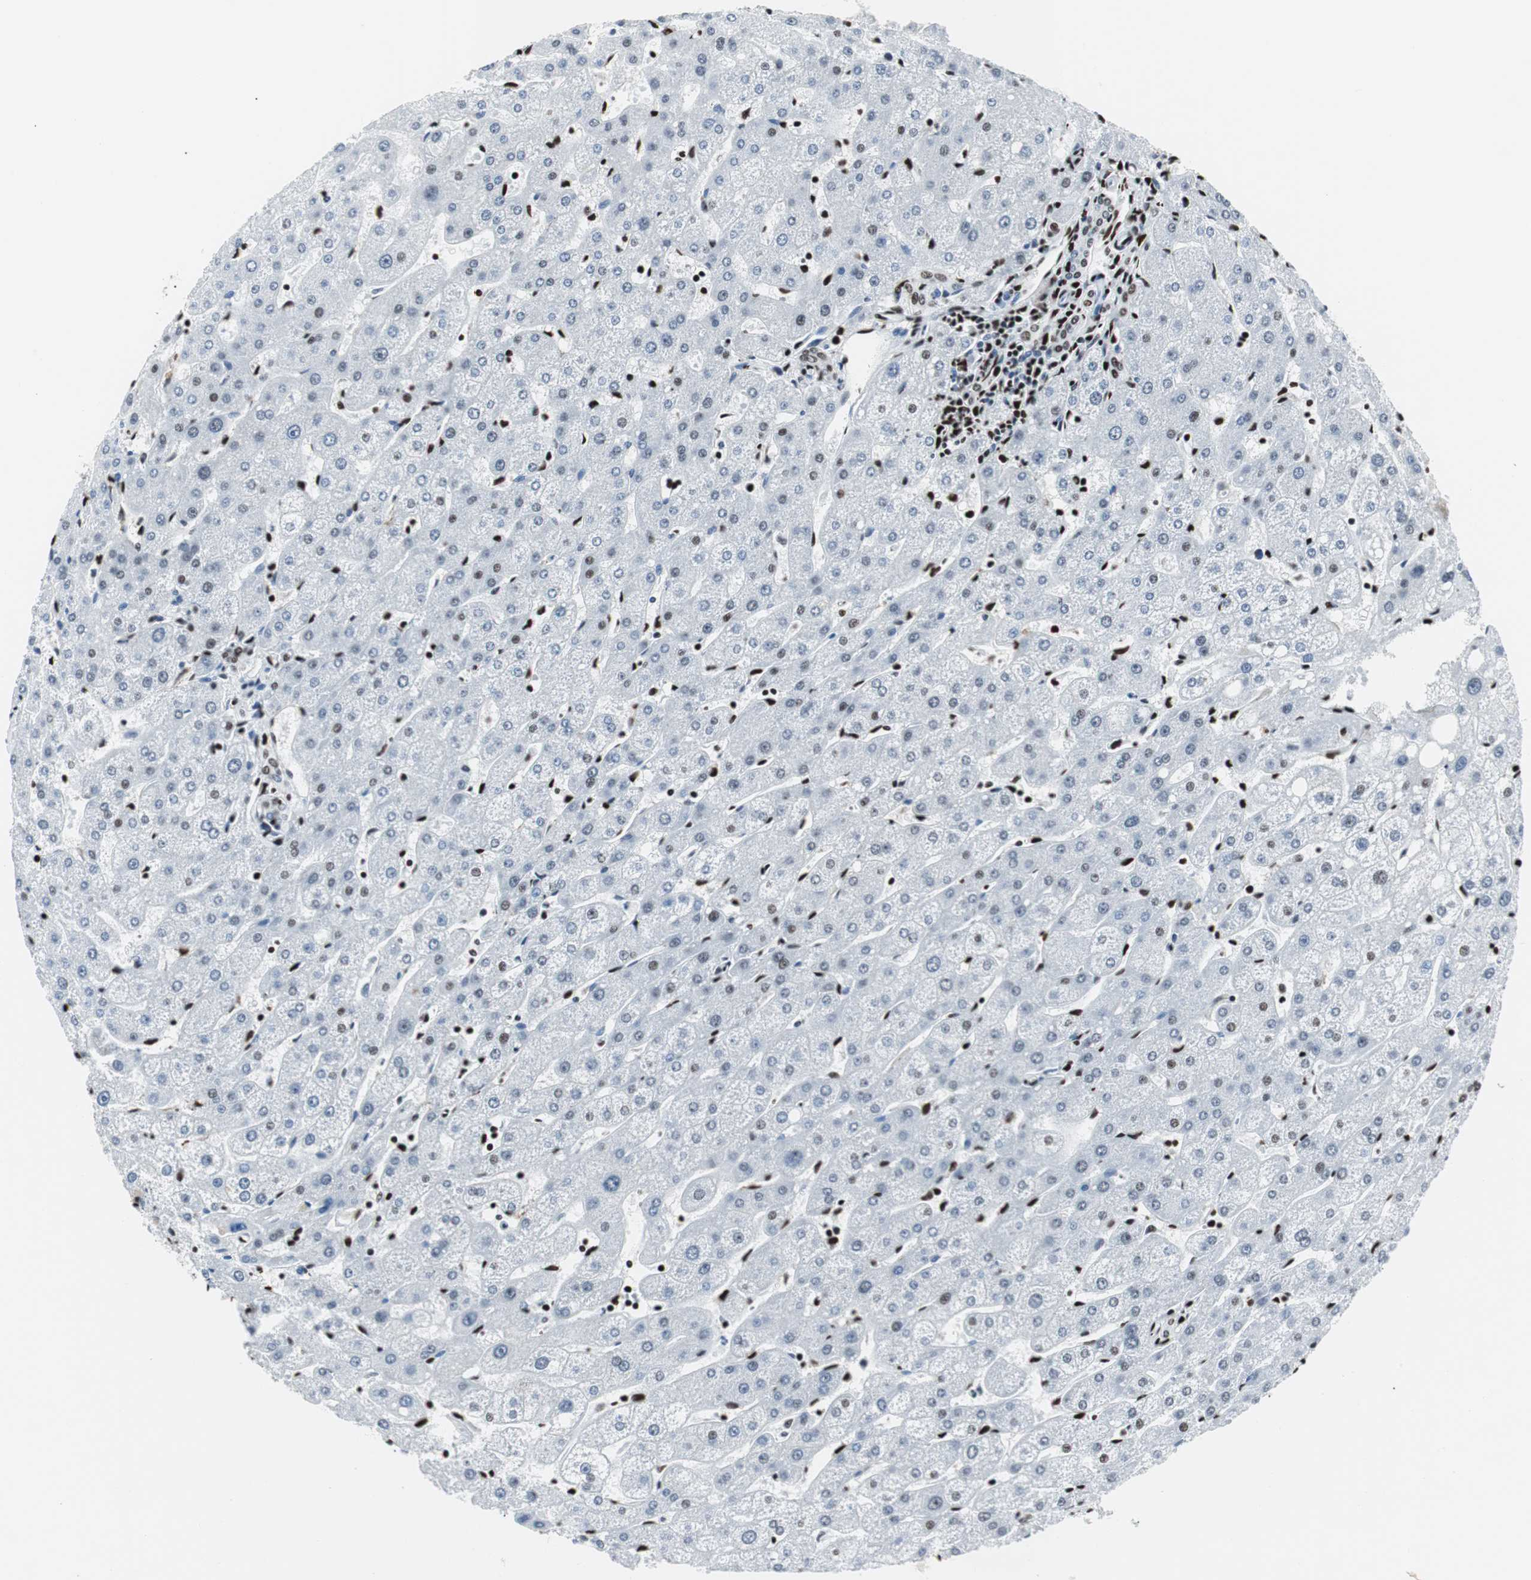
{"staining": {"intensity": "moderate", "quantity": ">75%", "location": "cytoplasmic/membranous,nuclear"}, "tissue": "liver", "cell_type": "Cholangiocytes", "image_type": "normal", "snomed": [{"axis": "morphology", "description": "Normal tissue, NOS"}, {"axis": "topography", "description": "Liver"}], "caption": "Liver stained with DAB IHC reveals medium levels of moderate cytoplasmic/membranous,nuclear expression in approximately >75% of cholangiocytes. (IHC, brightfield microscopy, high magnification).", "gene": "NCL", "patient": {"sex": "male", "age": 67}}